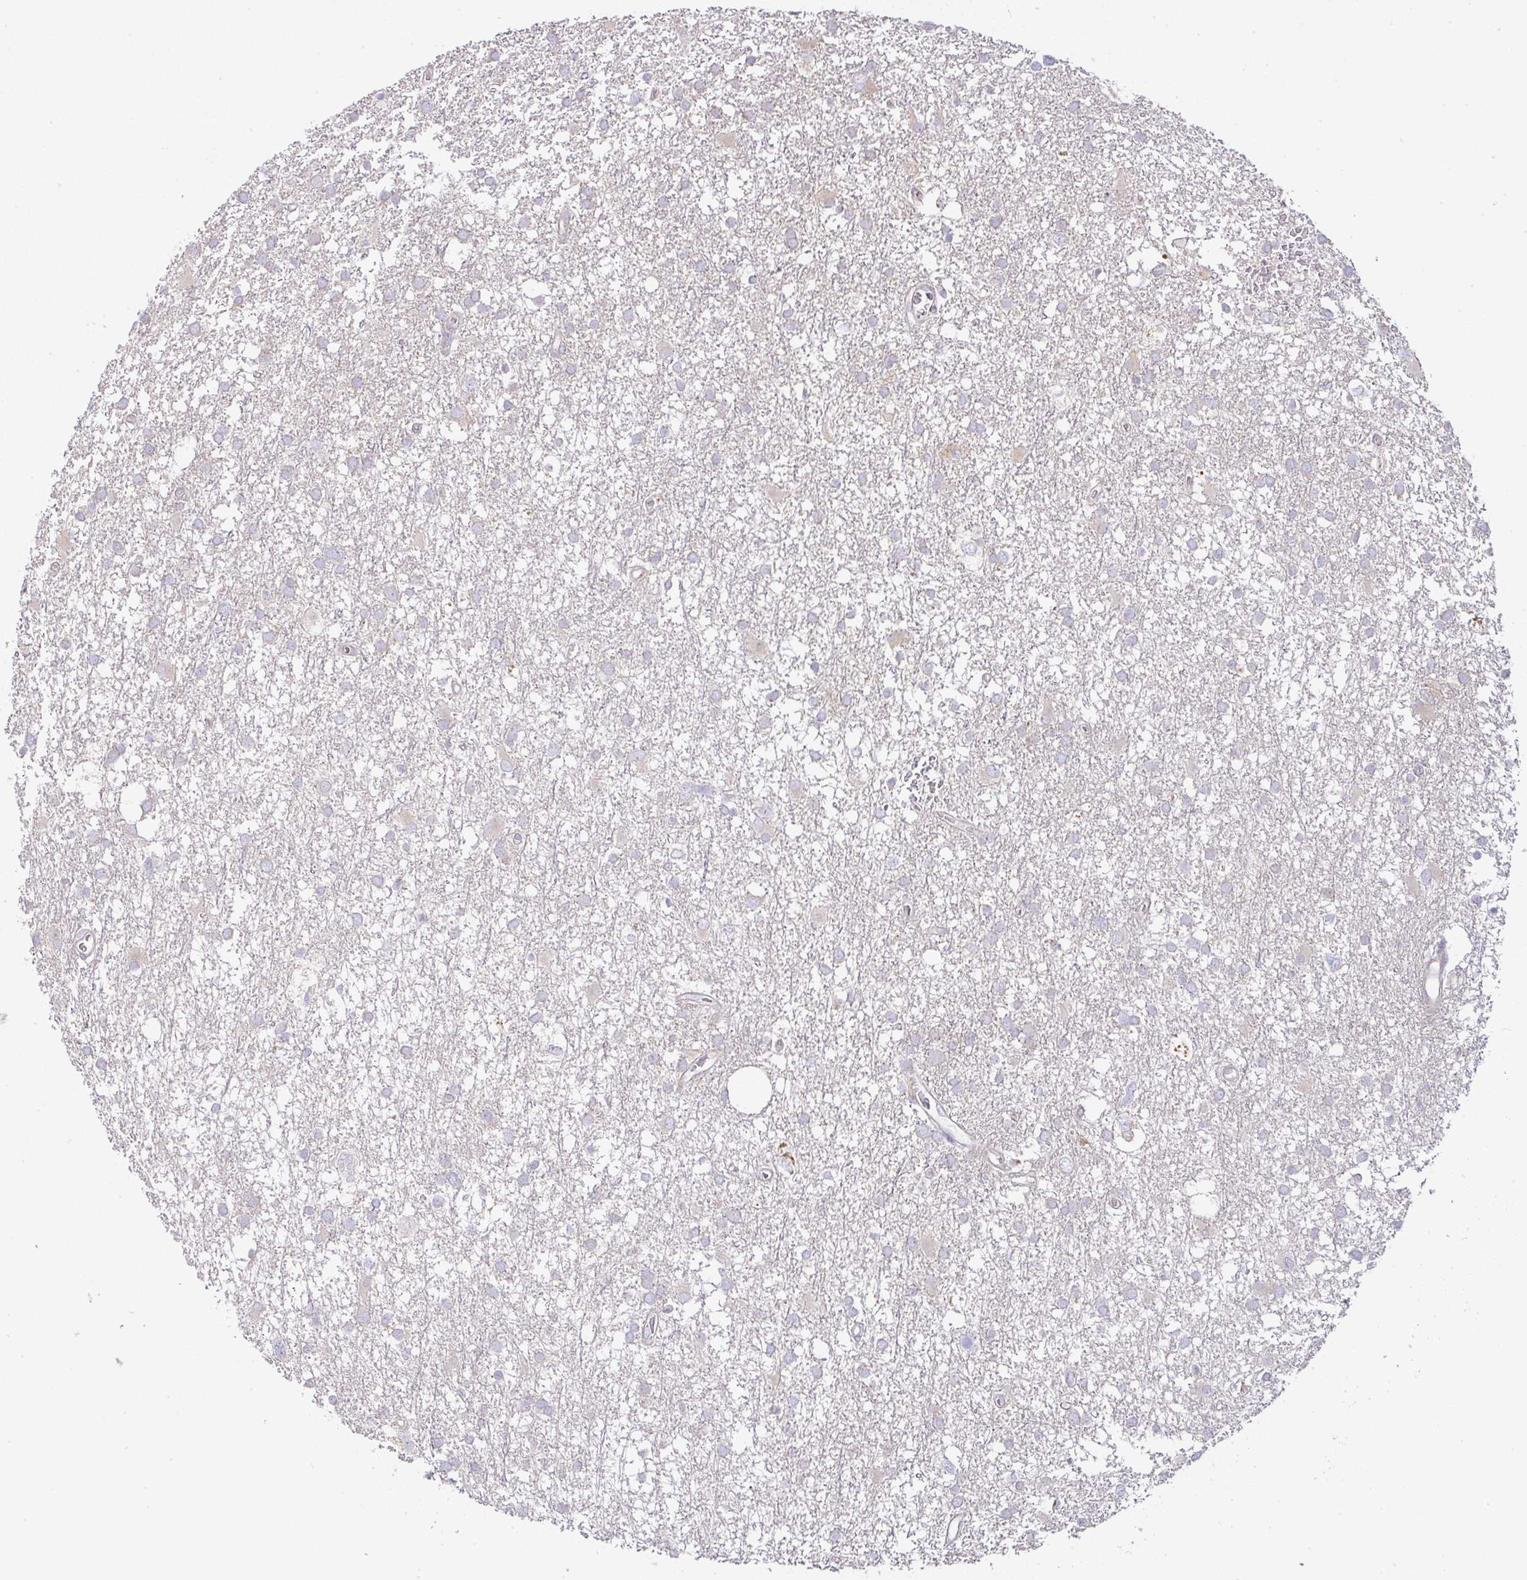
{"staining": {"intensity": "negative", "quantity": "none", "location": "none"}, "tissue": "glioma", "cell_type": "Tumor cells", "image_type": "cancer", "snomed": [{"axis": "morphology", "description": "Glioma, malignant, High grade"}, {"axis": "topography", "description": "Brain"}], "caption": "Immunohistochemistry (IHC) of malignant glioma (high-grade) shows no positivity in tumor cells.", "gene": "MOB1A", "patient": {"sex": "male", "age": 61}}